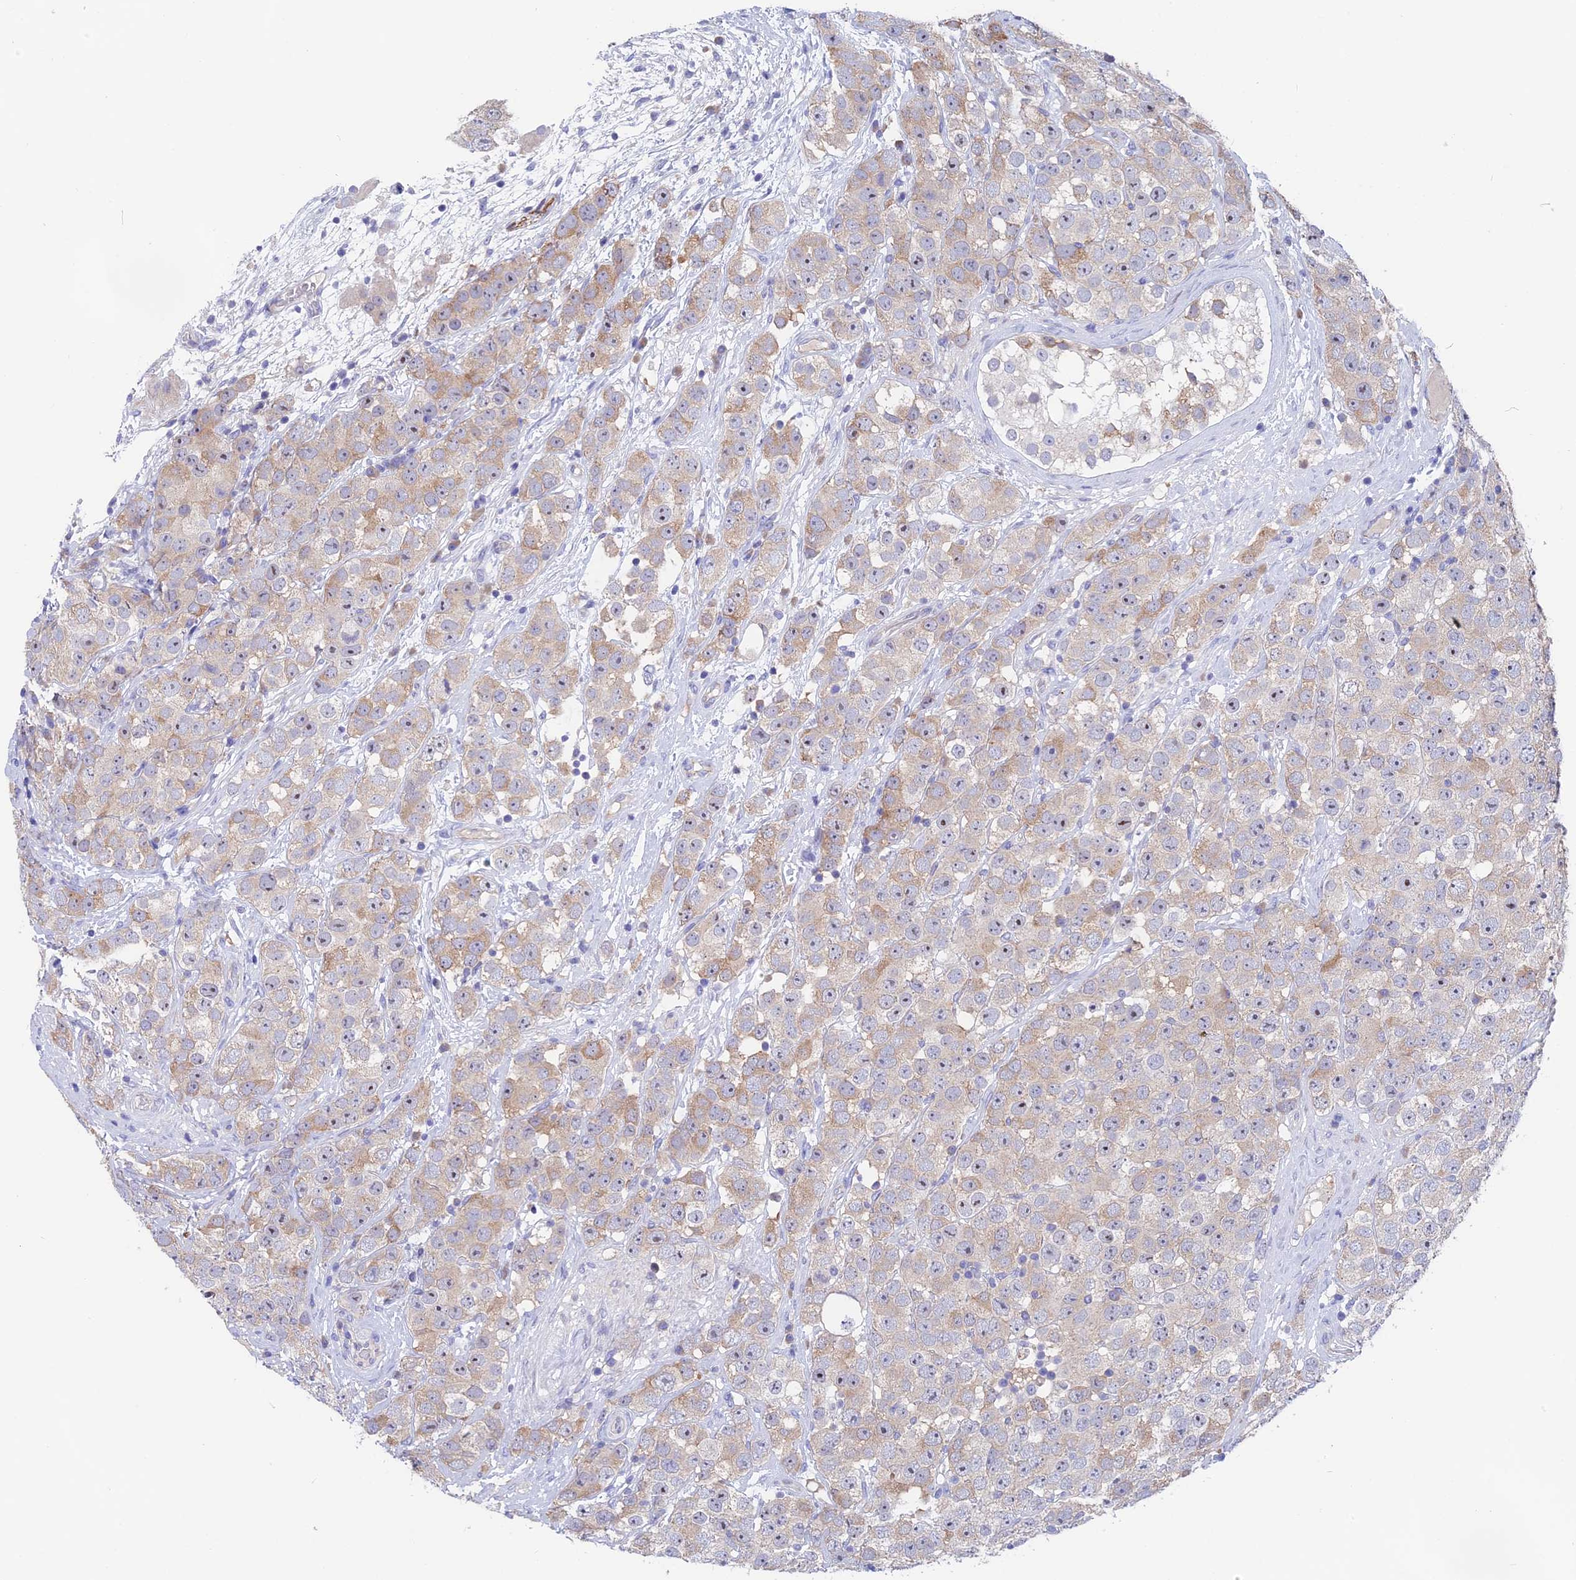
{"staining": {"intensity": "weak", "quantity": "<25%", "location": "cytoplasmic/membranous"}, "tissue": "testis cancer", "cell_type": "Tumor cells", "image_type": "cancer", "snomed": [{"axis": "morphology", "description": "Seminoma, NOS"}, {"axis": "topography", "description": "Testis"}], "caption": "An immunohistochemistry (IHC) photomicrograph of testis cancer (seminoma) is shown. There is no staining in tumor cells of testis cancer (seminoma).", "gene": "TENT4B", "patient": {"sex": "male", "age": 28}}